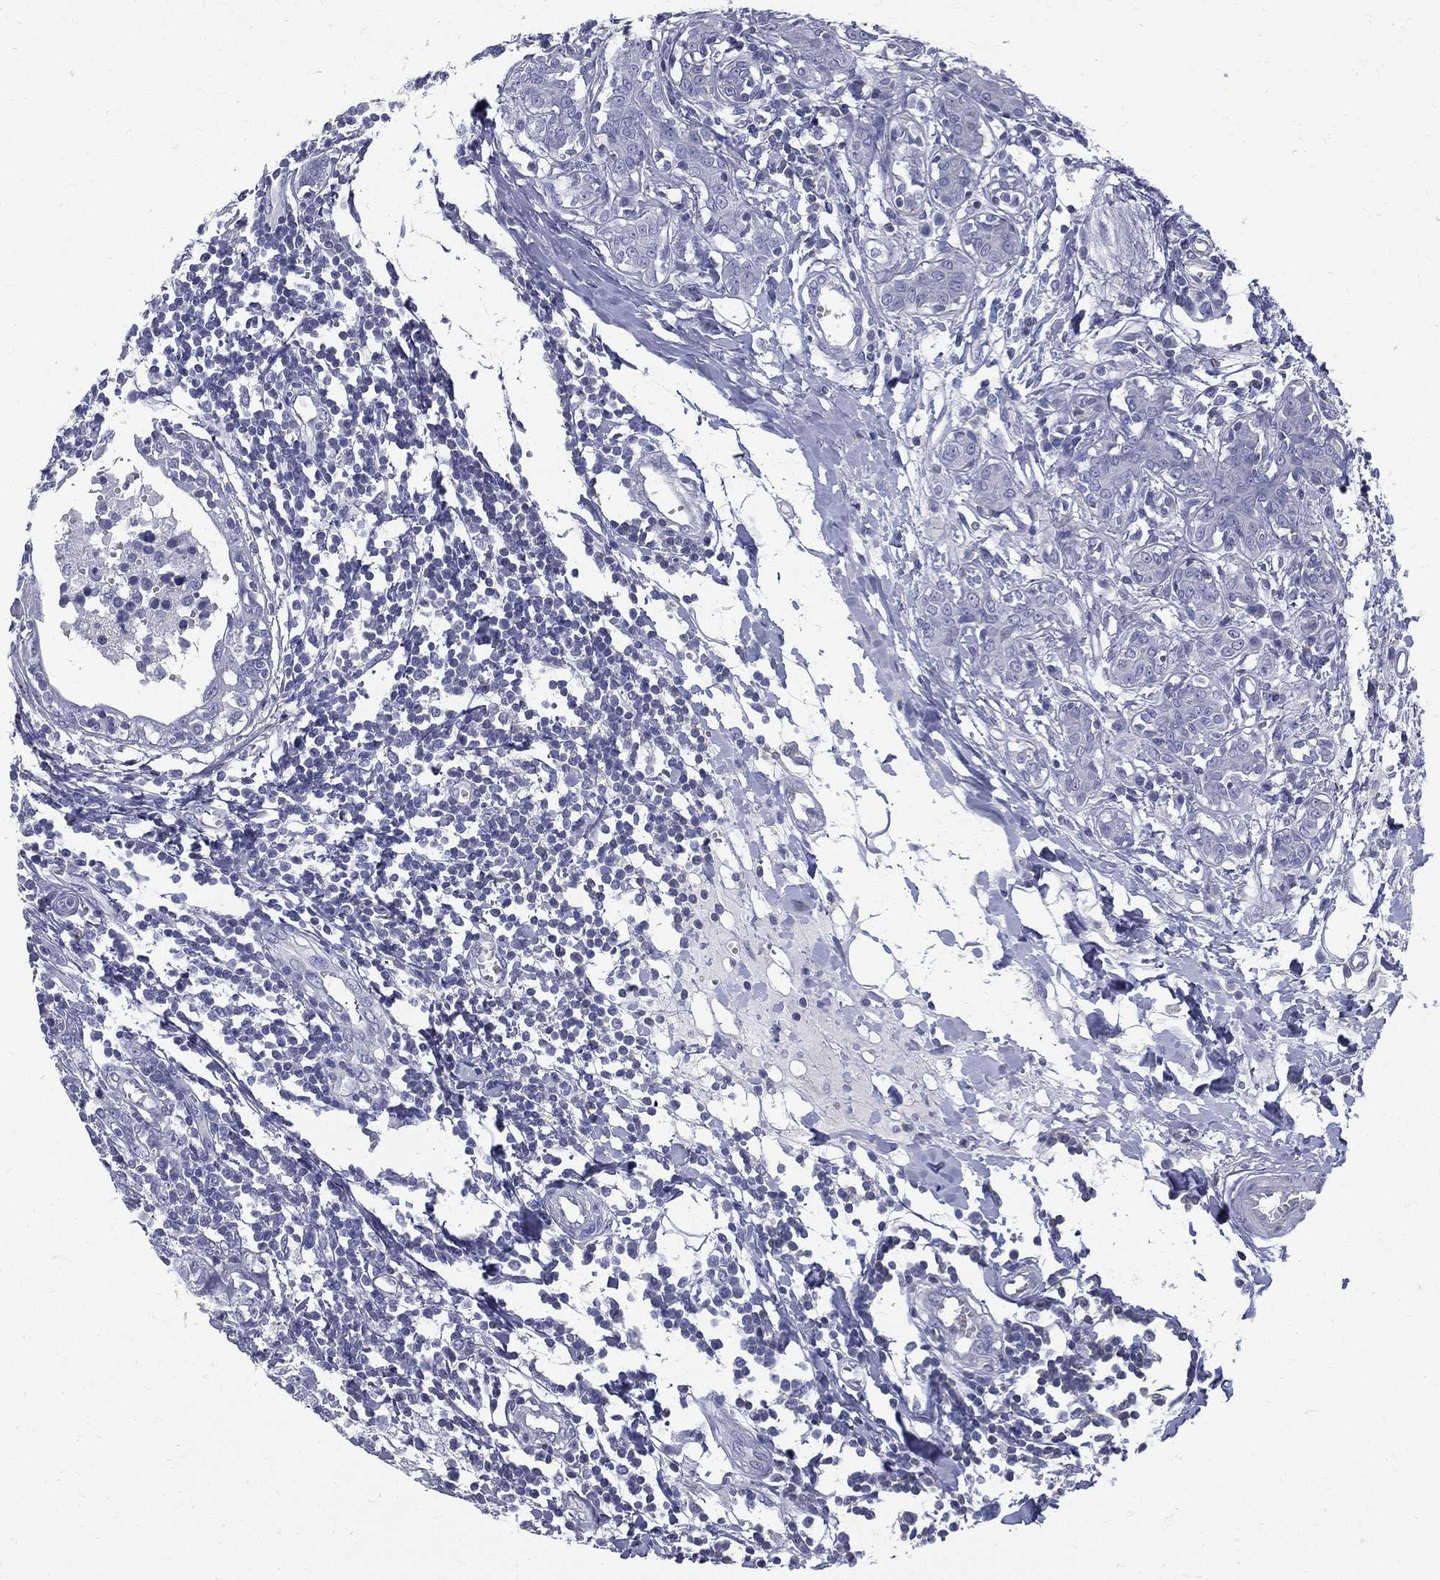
{"staining": {"intensity": "negative", "quantity": "none", "location": "none"}, "tissue": "breast cancer", "cell_type": "Tumor cells", "image_type": "cancer", "snomed": [{"axis": "morphology", "description": "Duct carcinoma"}, {"axis": "topography", "description": "Breast"}], "caption": "The histopathology image exhibits no staining of tumor cells in breast infiltrating ductal carcinoma. The staining was performed using DAB (3,3'-diaminobenzidine) to visualize the protein expression in brown, while the nuclei were stained in blue with hematoxylin (Magnification: 20x).", "gene": "ETNPPL", "patient": {"sex": "female", "age": 30}}